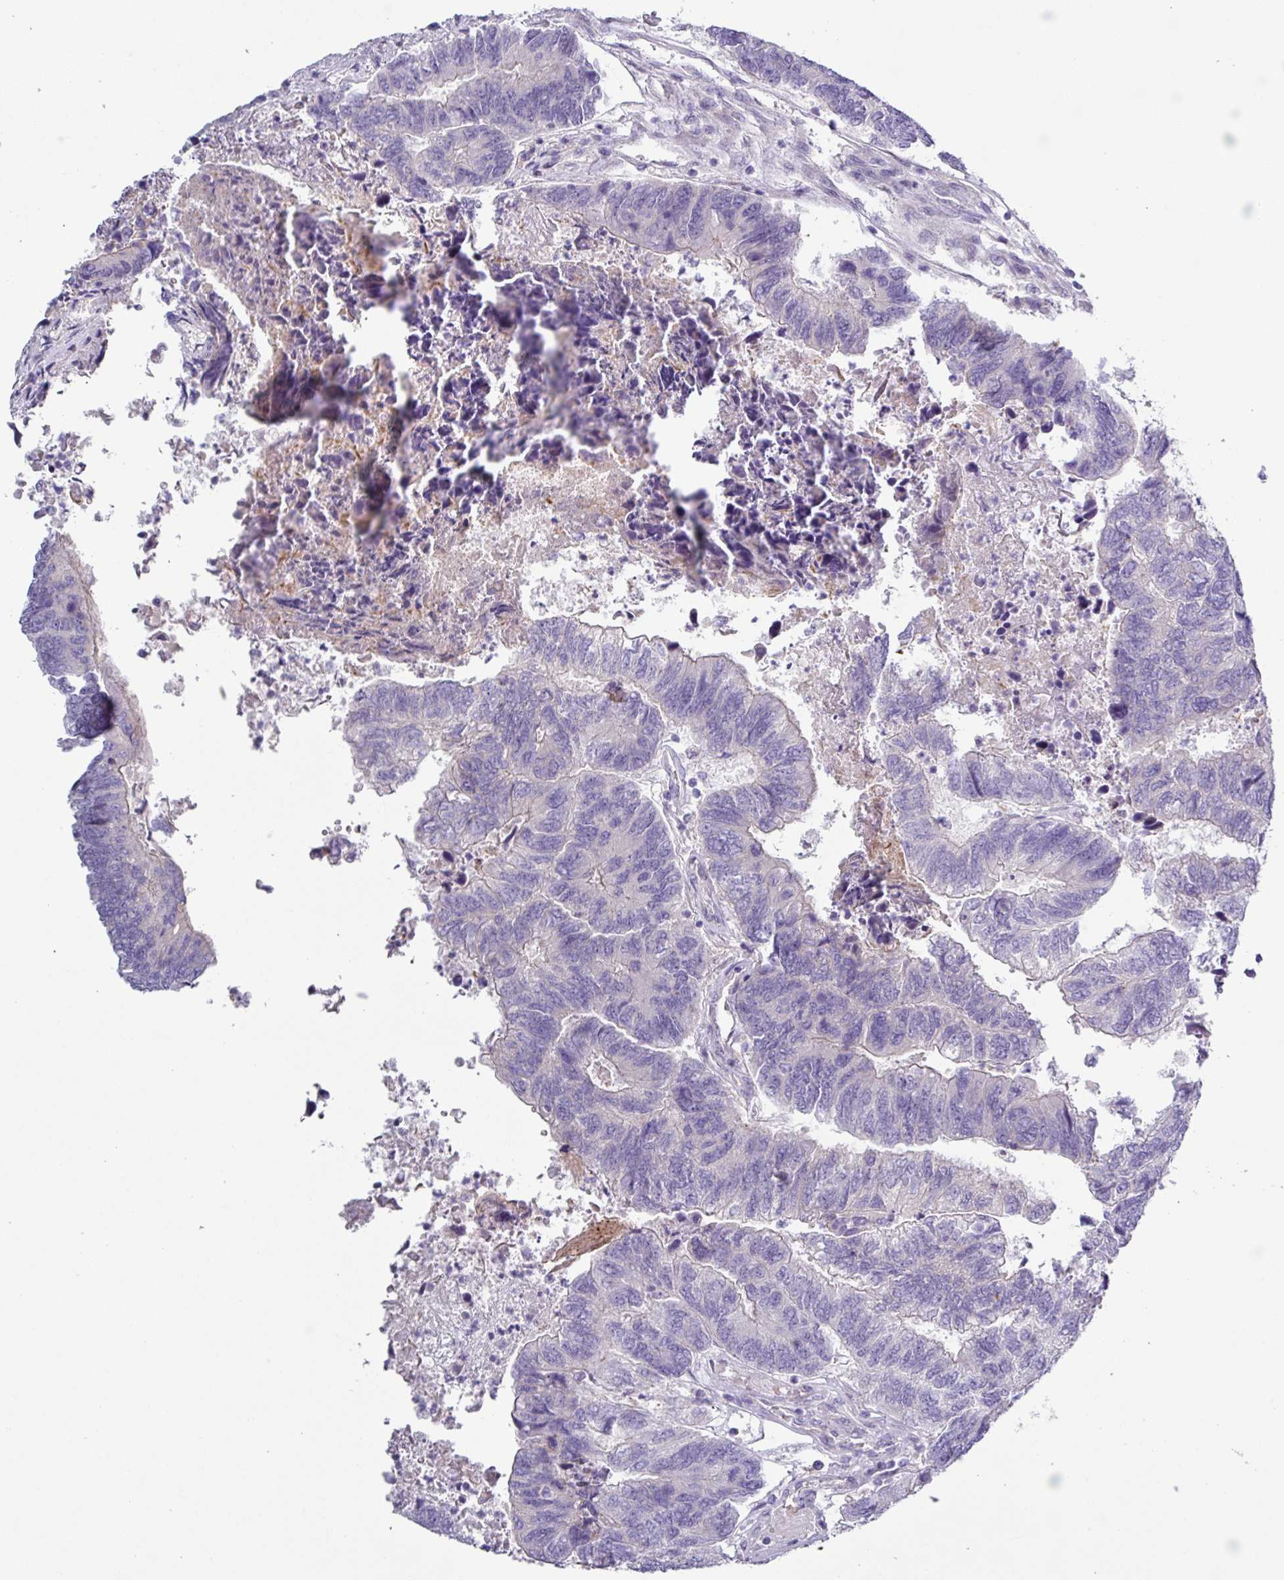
{"staining": {"intensity": "negative", "quantity": "none", "location": "none"}, "tissue": "colorectal cancer", "cell_type": "Tumor cells", "image_type": "cancer", "snomed": [{"axis": "morphology", "description": "Adenocarcinoma, NOS"}, {"axis": "topography", "description": "Colon"}], "caption": "There is no significant staining in tumor cells of adenocarcinoma (colorectal).", "gene": "RGS16", "patient": {"sex": "female", "age": 67}}